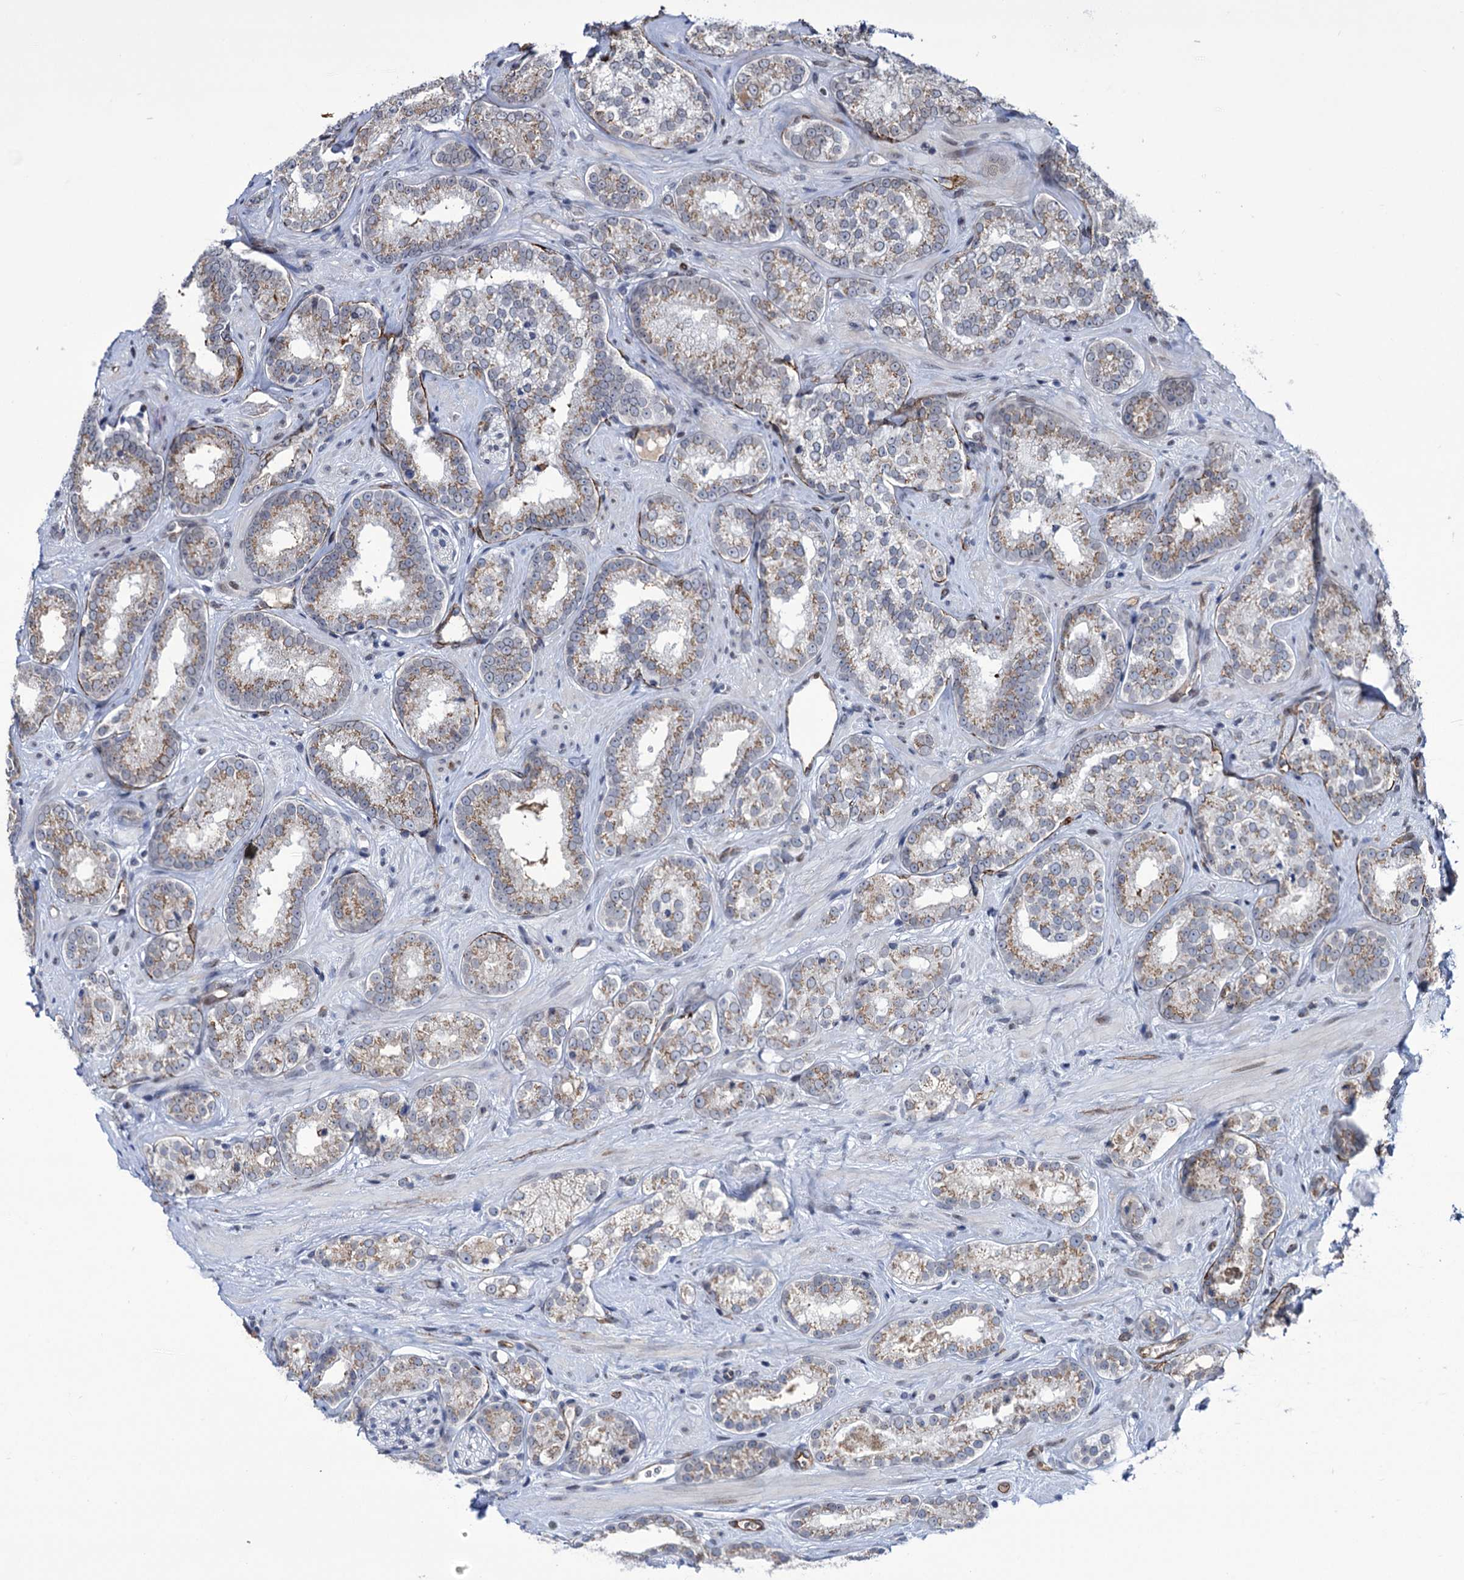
{"staining": {"intensity": "moderate", "quantity": "<25%", "location": "cytoplasmic/membranous"}, "tissue": "prostate cancer", "cell_type": "Tumor cells", "image_type": "cancer", "snomed": [{"axis": "morphology", "description": "Normal tissue, NOS"}, {"axis": "morphology", "description": "Adenocarcinoma, High grade"}, {"axis": "topography", "description": "Prostate"}], "caption": "Immunohistochemistry (IHC) (DAB) staining of human prostate cancer (high-grade adenocarcinoma) displays moderate cytoplasmic/membranous protein expression in approximately <25% of tumor cells.", "gene": "ZC3H12C", "patient": {"sex": "male", "age": 83}}